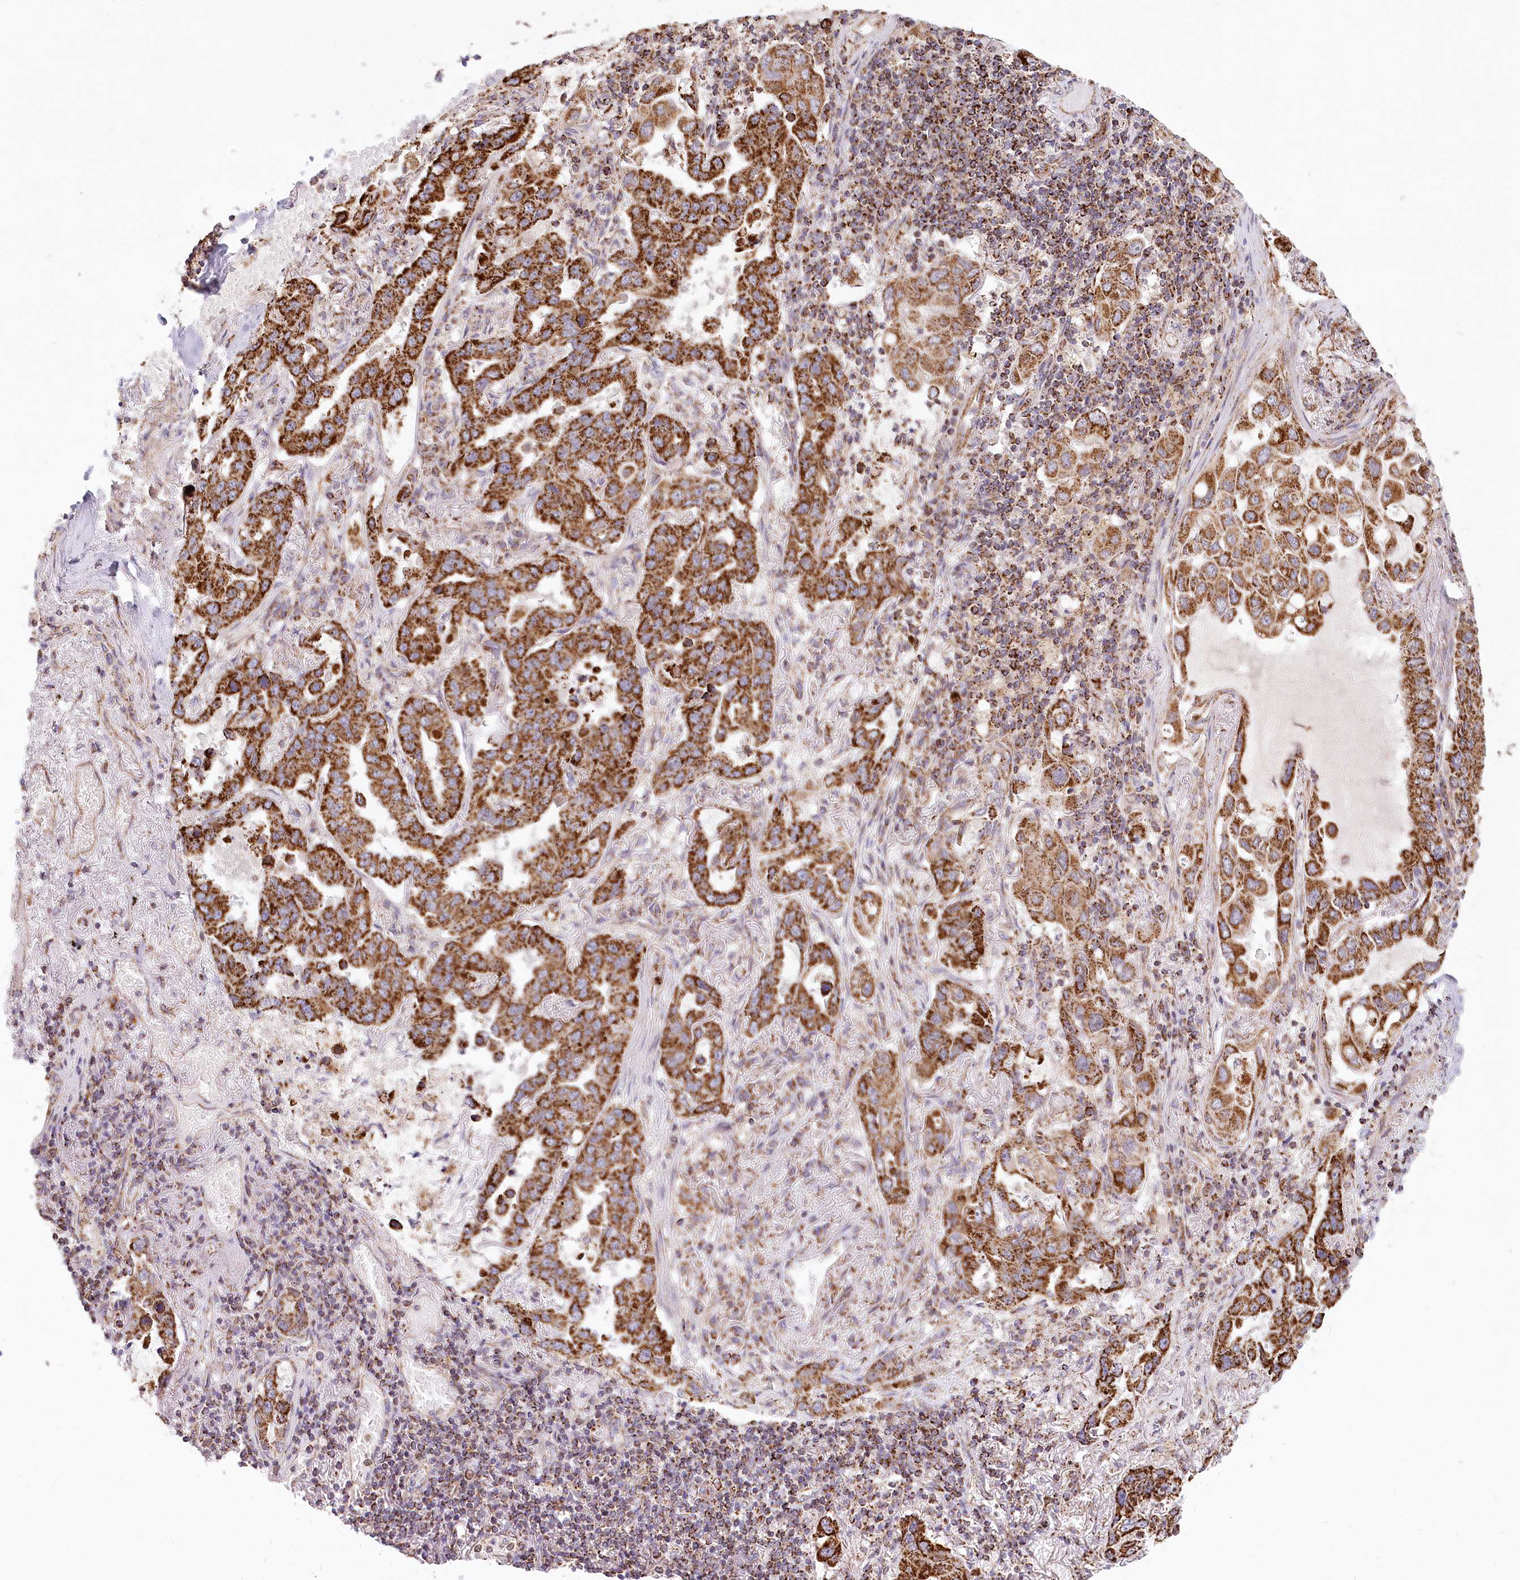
{"staining": {"intensity": "strong", "quantity": ">75%", "location": "cytoplasmic/membranous"}, "tissue": "lung cancer", "cell_type": "Tumor cells", "image_type": "cancer", "snomed": [{"axis": "morphology", "description": "Adenocarcinoma, NOS"}, {"axis": "topography", "description": "Lung"}], "caption": "Strong cytoplasmic/membranous protein expression is appreciated in about >75% of tumor cells in lung cancer (adenocarcinoma).", "gene": "UMPS", "patient": {"sex": "male", "age": 64}}